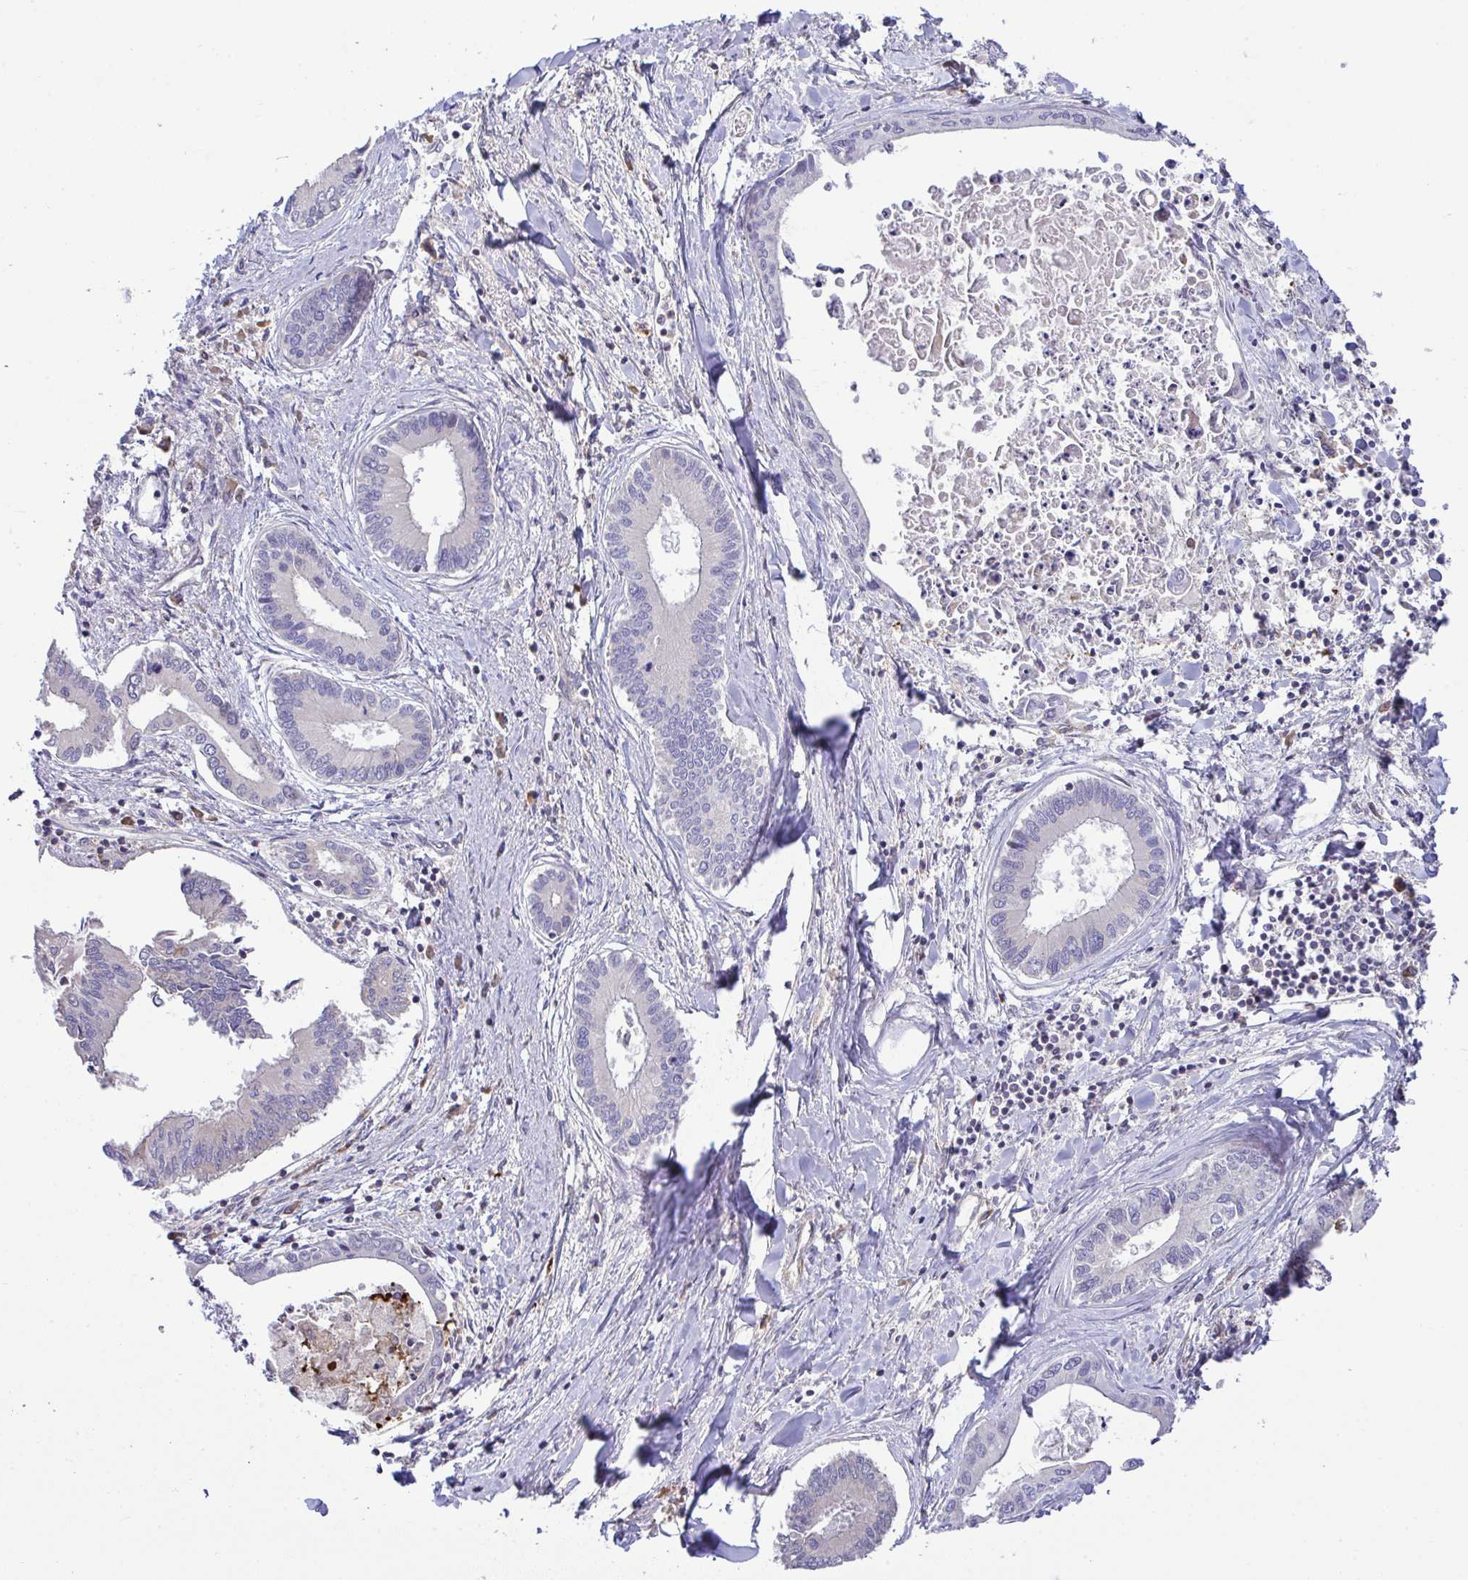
{"staining": {"intensity": "negative", "quantity": "none", "location": "none"}, "tissue": "liver cancer", "cell_type": "Tumor cells", "image_type": "cancer", "snomed": [{"axis": "morphology", "description": "Cholangiocarcinoma"}, {"axis": "topography", "description": "Liver"}], "caption": "An immunohistochemistry (IHC) photomicrograph of liver cancer (cholangiocarcinoma) is shown. There is no staining in tumor cells of liver cancer (cholangiocarcinoma).", "gene": "GRID2", "patient": {"sex": "male", "age": 66}}